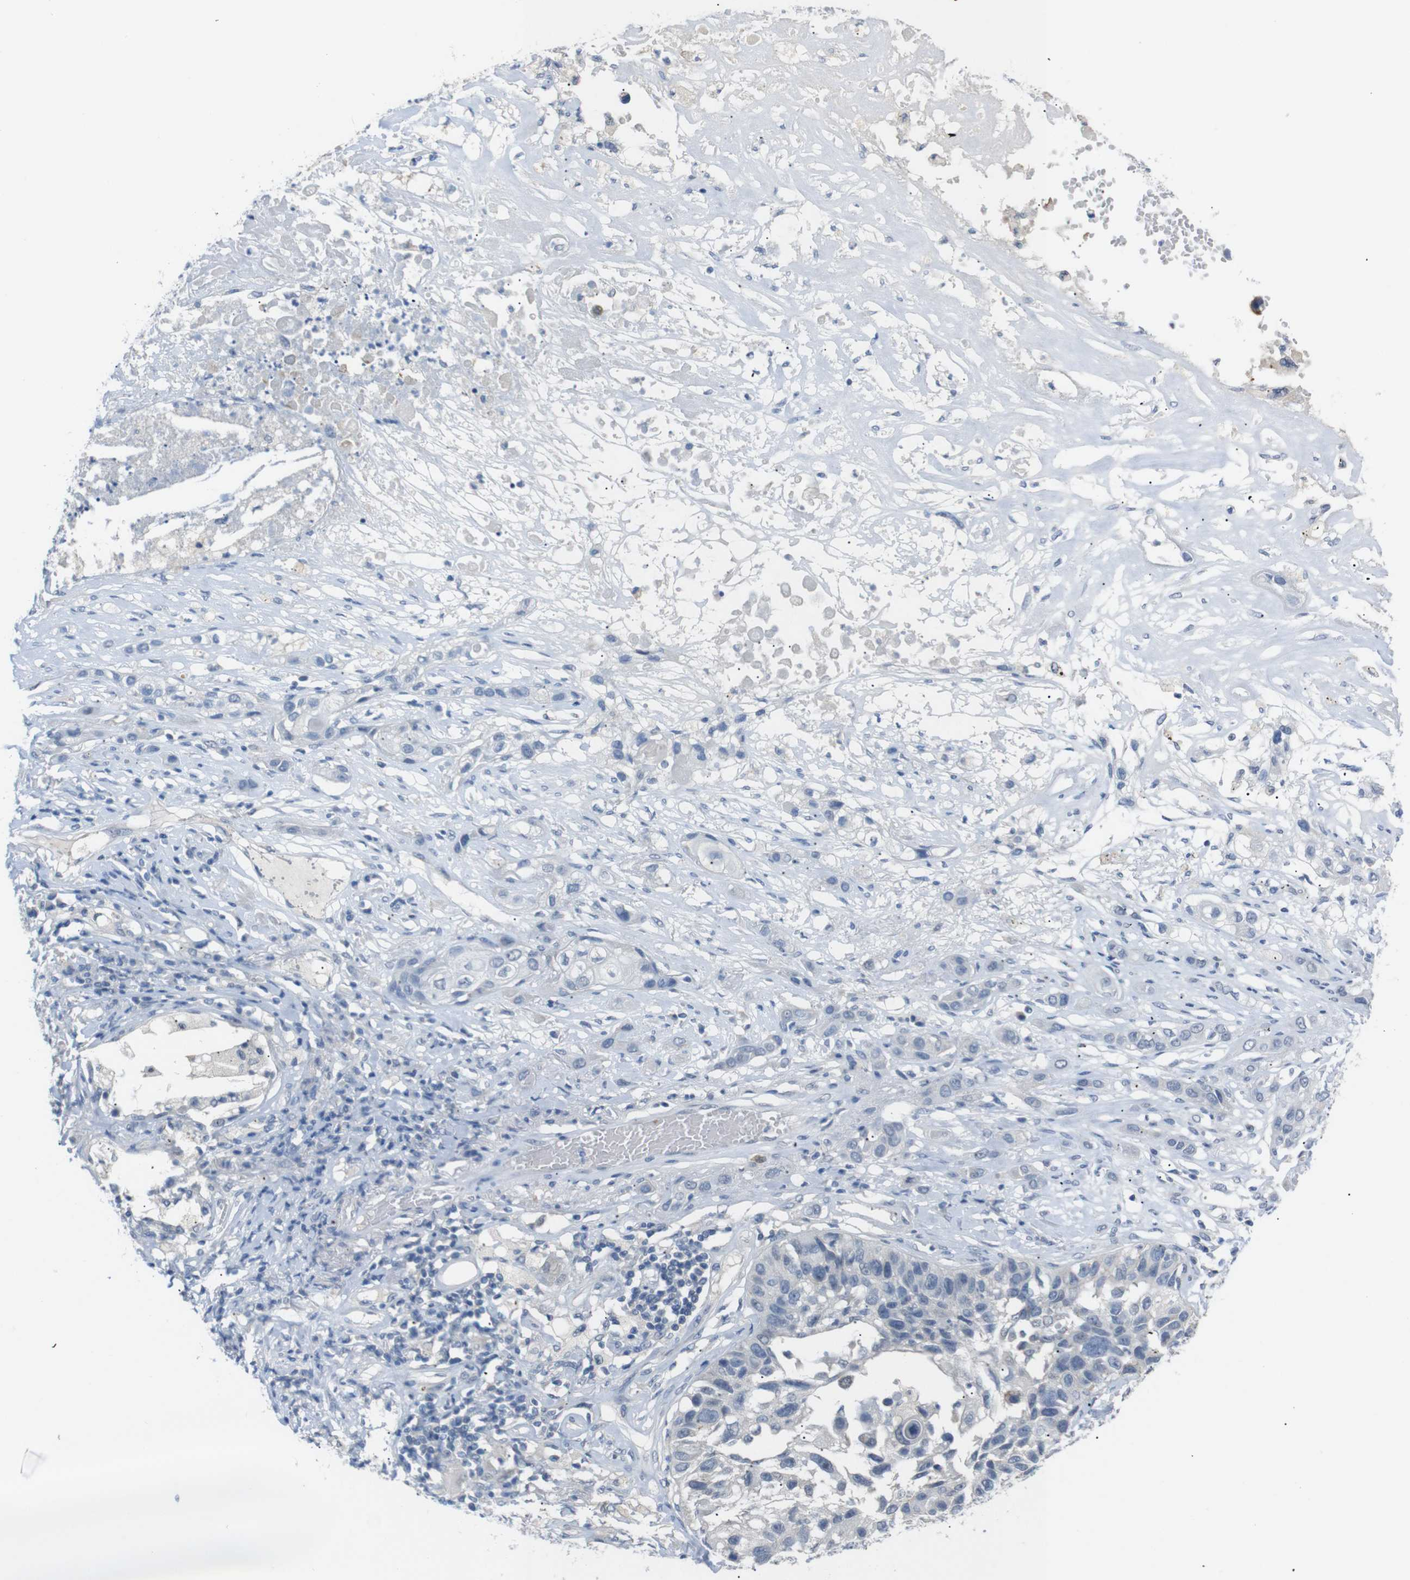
{"staining": {"intensity": "negative", "quantity": "none", "location": "none"}, "tissue": "lung cancer", "cell_type": "Tumor cells", "image_type": "cancer", "snomed": [{"axis": "morphology", "description": "Squamous cell carcinoma, NOS"}, {"axis": "topography", "description": "Lung"}], "caption": "IHC photomicrograph of neoplastic tissue: human lung squamous cell carcinoma stained with DAB demonstrates no significant protein positivity in tumor cells.", "gene": "CHRM5", "patient": {"sex": "male", "age": 71}}